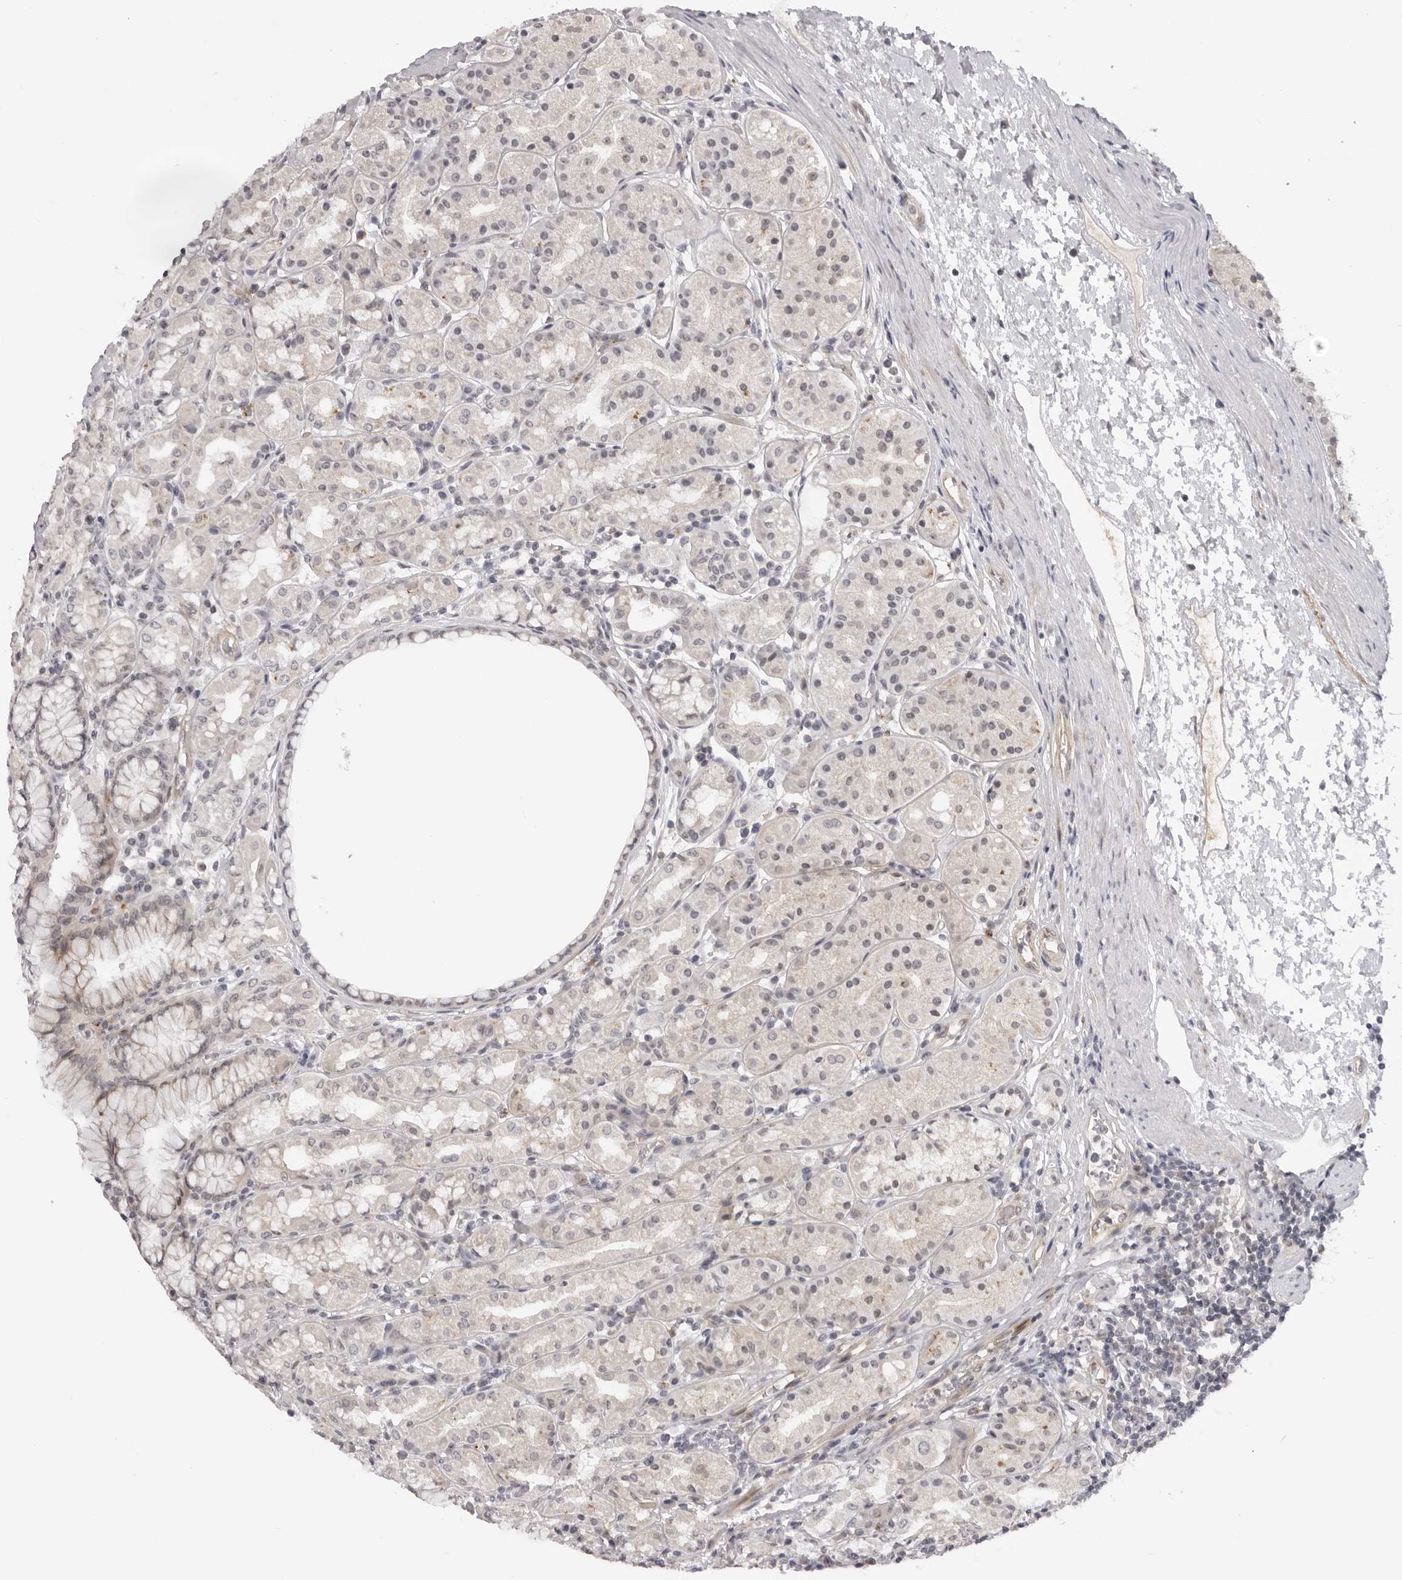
{"staining": {"intensity": "weak", "quantity": "25%-75%", "location": "nuclear"}, "tissue": "stomach", "cell_type": "Glandular cells", "image_type": "normal", "snomed": [{"axis": "morphology", "description": "Normal tissue, NOS"}, {"axis": "topography", "description": "Stomach"}, {"axis": "topography", "description": "Stomach, lower"}], "caption": "Approximately 25%-75% of glandular cells in benign stomach exhibit weak nuclear protein staining as visualized by brown immunohistochemical staining.", "gene": "SUGCT", "patient": {"sex": "female", "age": 56}}